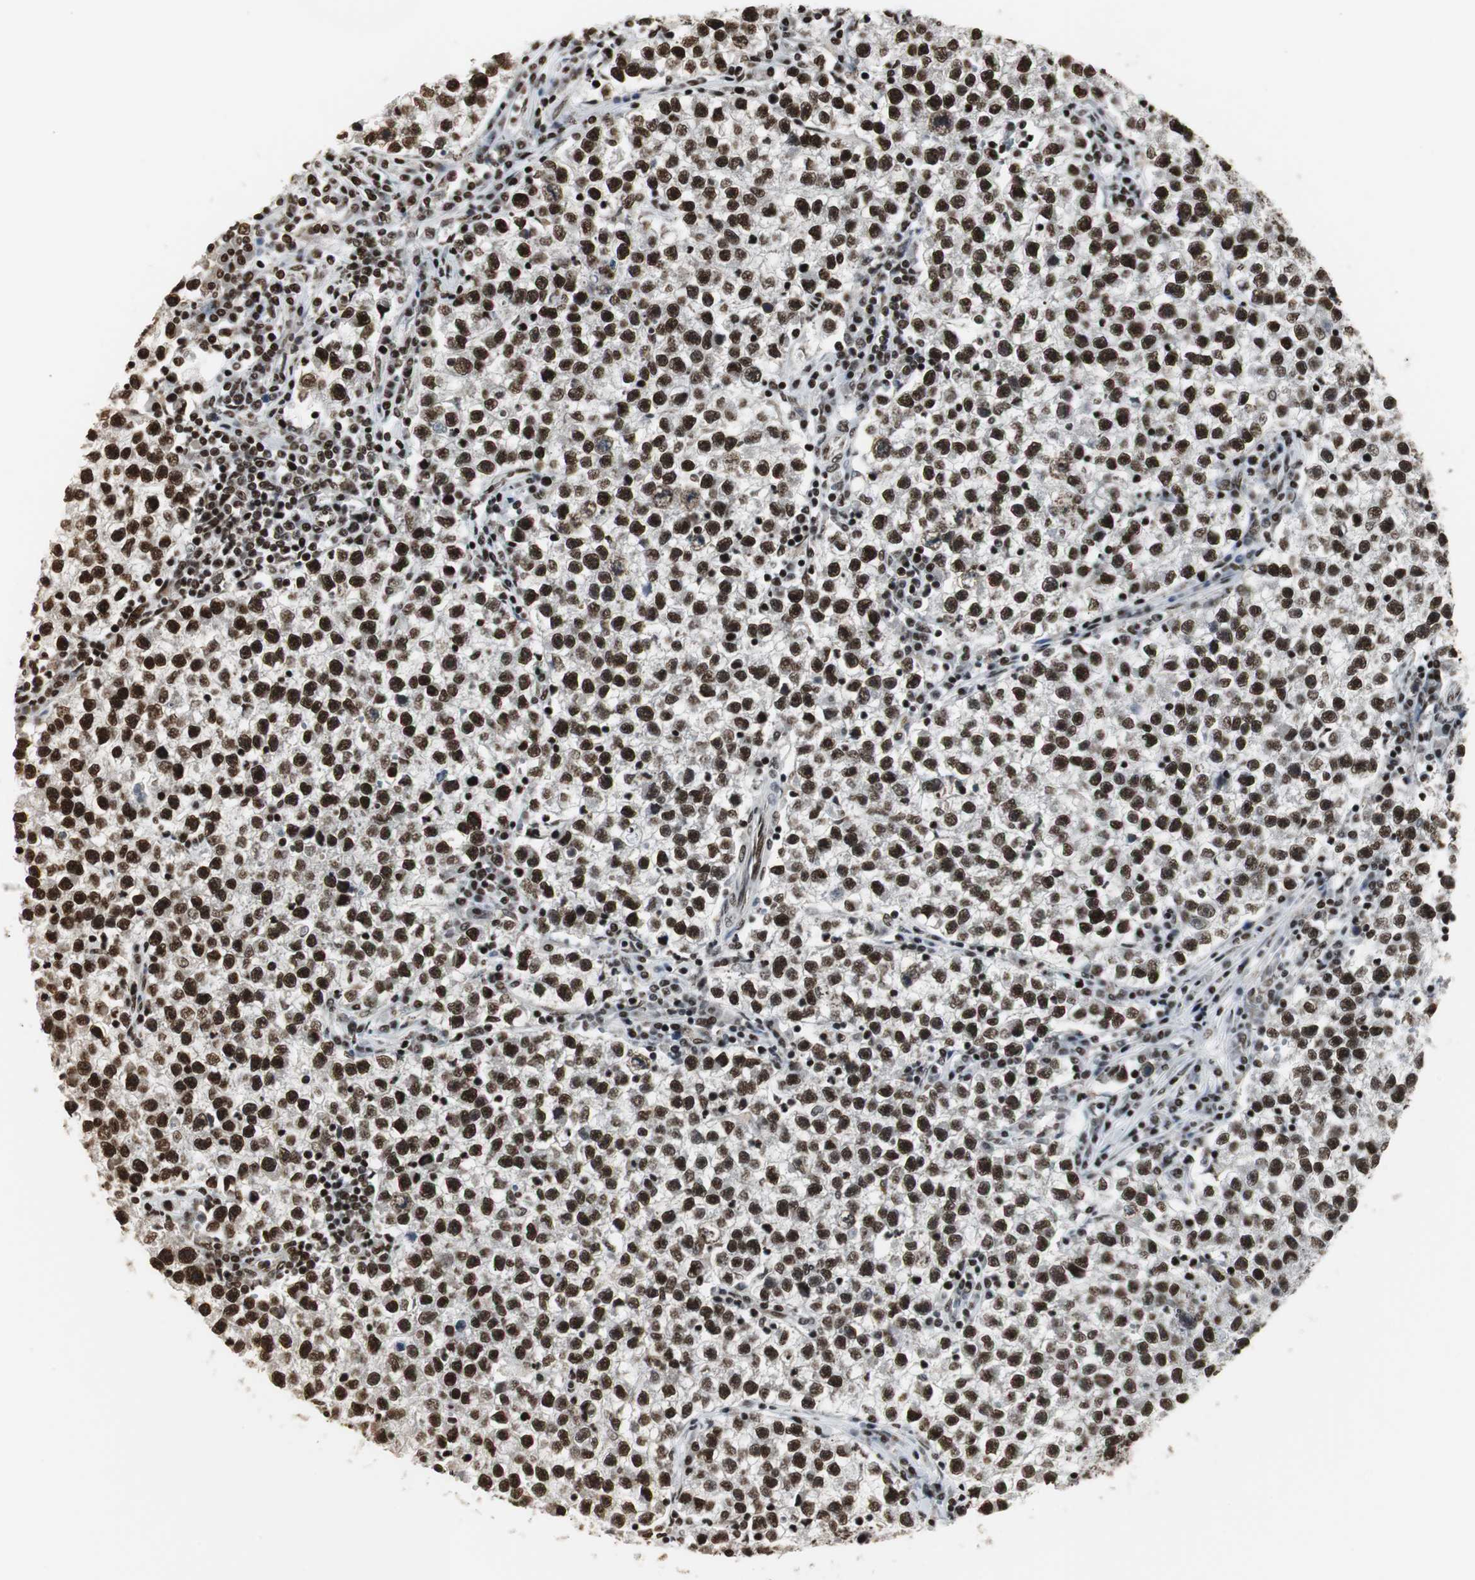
{"staining": {"intensity": "strong", "quantity": ">75%", "location": "nuclear"}, "tissue": "testis cancer", "cell_type": "Tumor cells", "image_type": "cancer", "snomed": [{"axis": "morphology", "description": "Seminoma, NOS"}, {"axis": "topography", "description": "Testis"}], "caption": "A histopathology image of testis cancer stained for a protein demonstrates strong nuclear brown staining in tumor cells.", "gene": "PARN", "patient": {"sex": "male", "age": 22}}